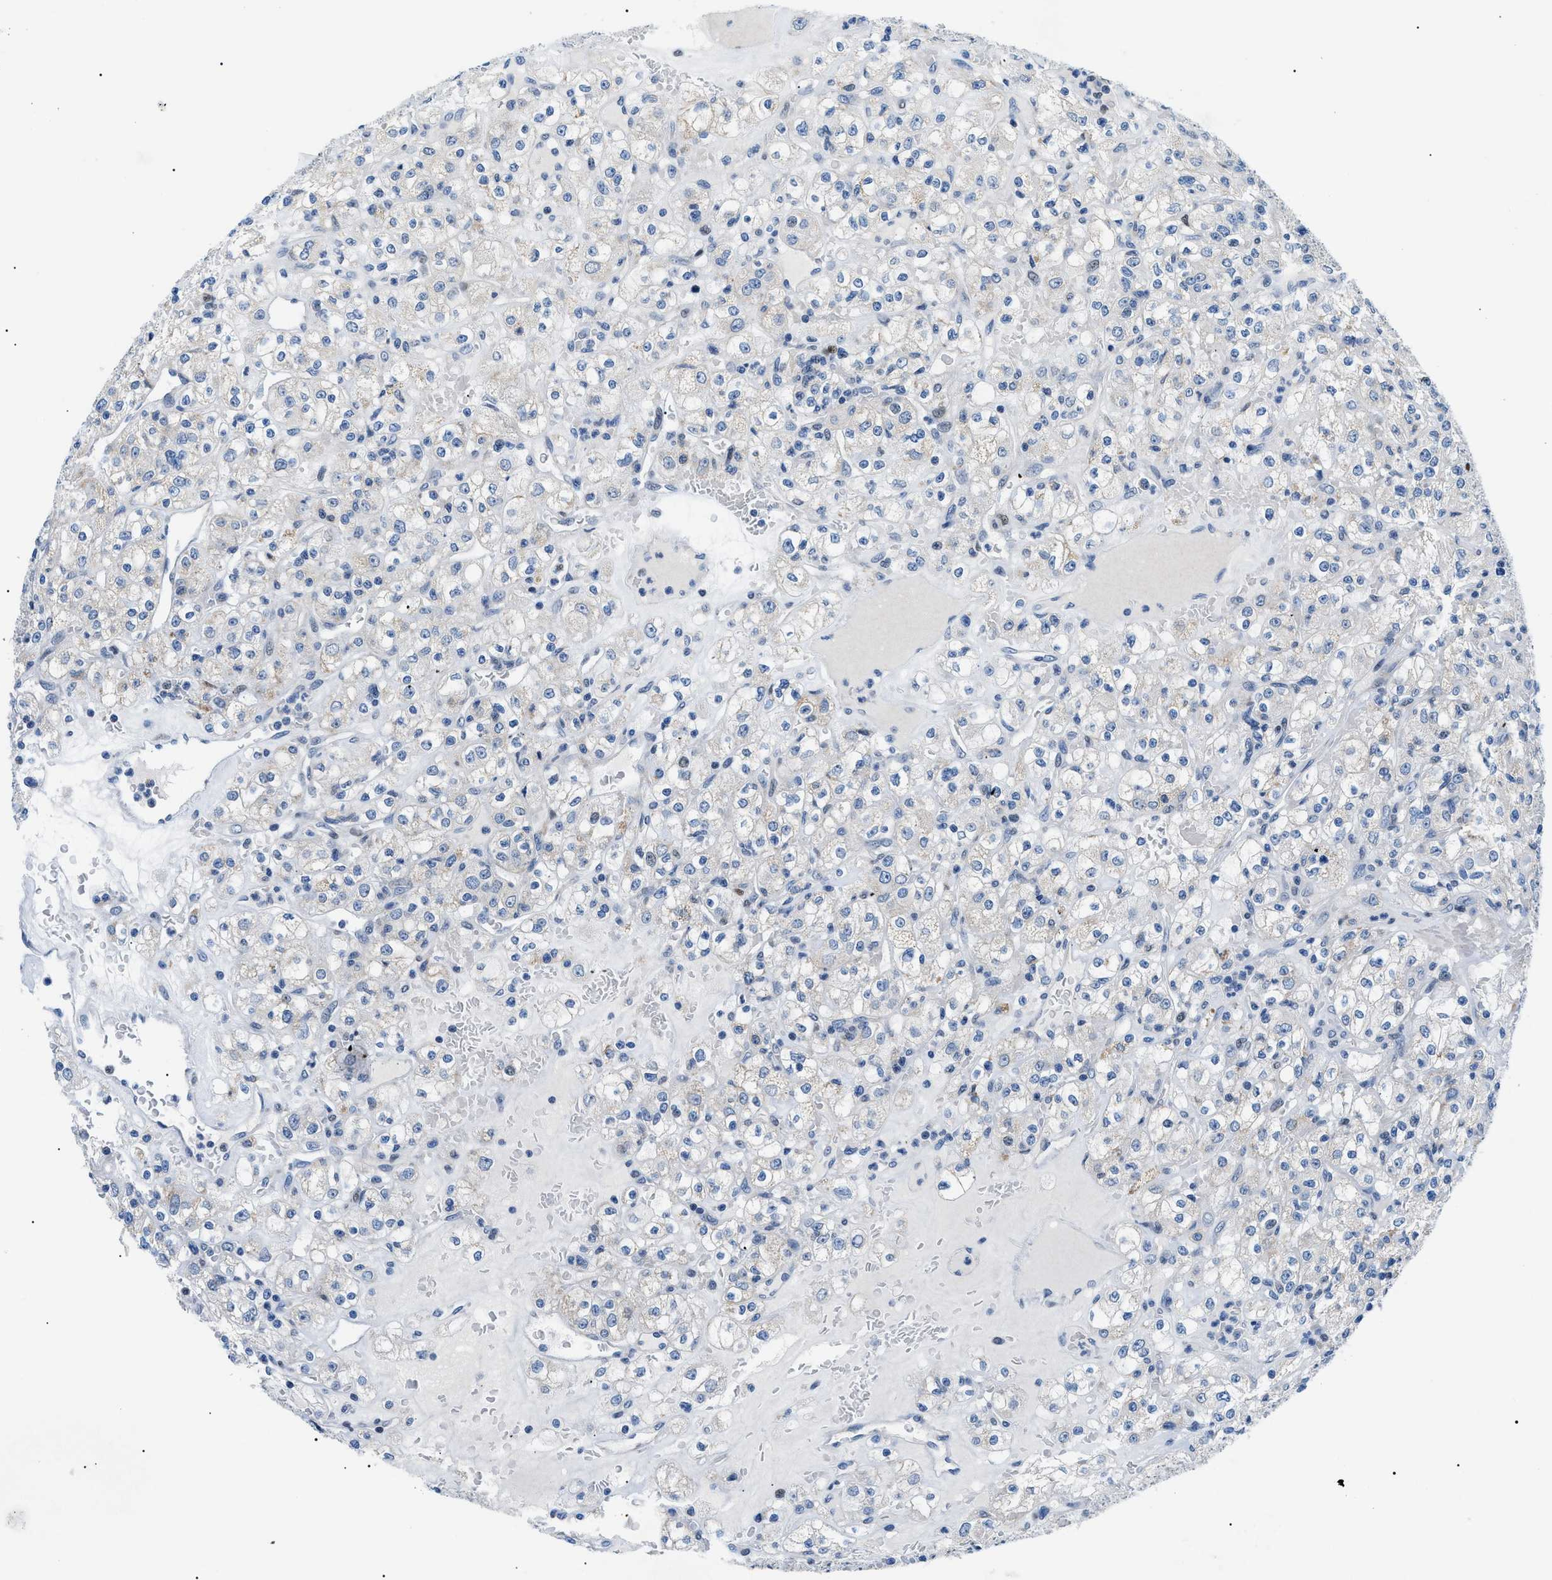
{"staining": {"intensity": "negative", "quantity": "none", "location": "none"}, "tissue": "renal cancer", "cell_type": "Tumor cells", "image_type": "cancer", "snomed": [{"axis": "morphology", "description": "Normal tissue, NOS"}, {"axis": "morphology", "description": "Adenocarcinoma, NOS"}, {"axis": "topography", "description": "Kidney"}], "caption": "Tumor cells are negative for protein expression in human renal cancer.", "gene": "SMARCC1", "patient": {"sex": "female", "age": 72}}